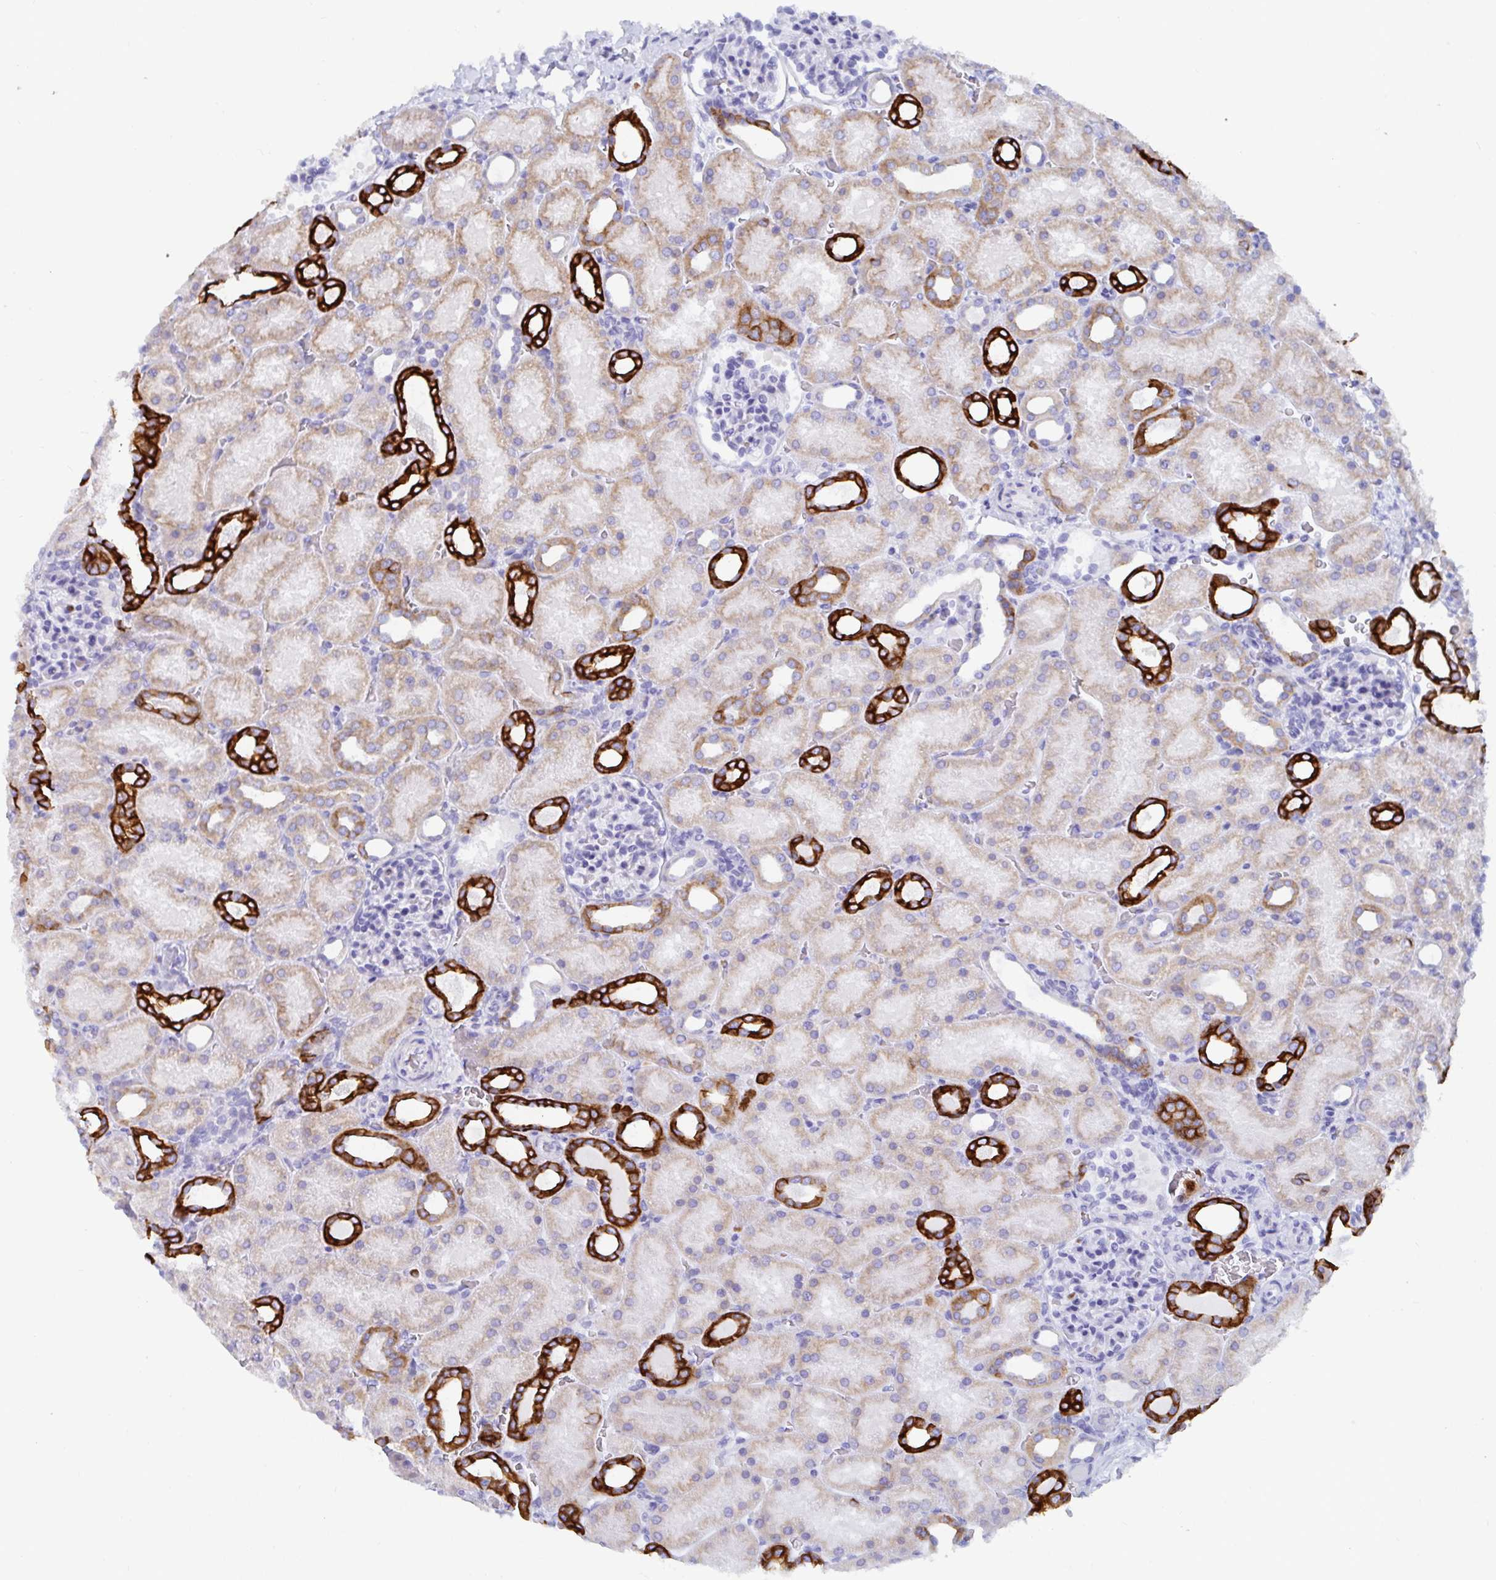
{"staining": {"intensity": "negative", "quantity": "none", "location": "none"}, "tissue": "kidney", "cell_type": "Cells in glomeruli", "image_type": "normal", "snomed": [{"axis": "morphology", "description": "Normal tissue, NOS"}, {"axis": "topography", "description": "Kidney"}], "caption": "A histopathology image of kidney stained for a protein exhibits no brown staining in cells in glomeruli. (DAB (3,3'-diaminobenzidine) IHC with hematoxylin counter stain).", "gene": "CLDN8", "patient": {"sex": "male", "age": 2}}